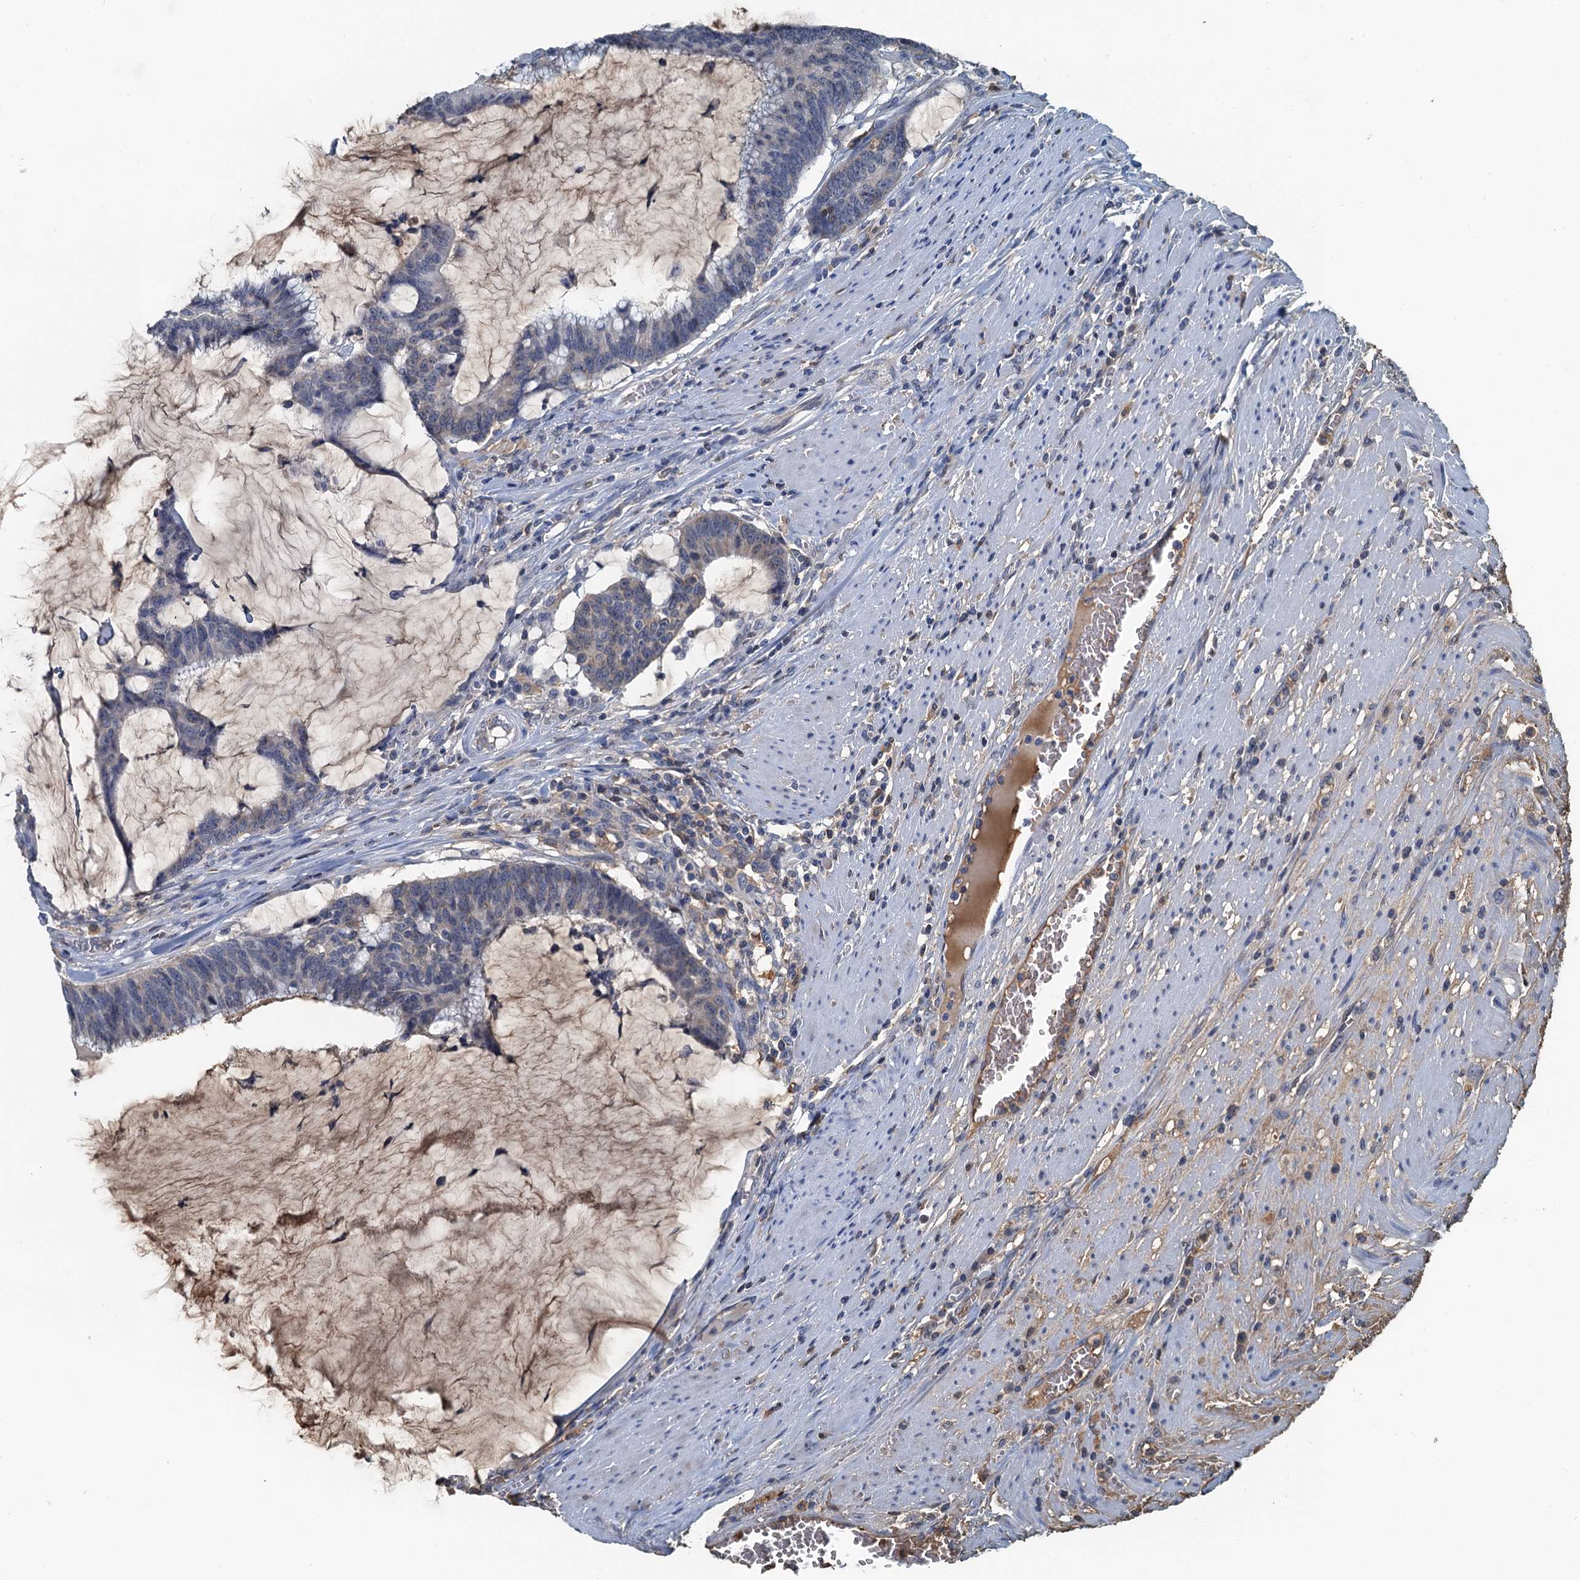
{"staining": {"intensity": "negative", "quantity": "none", "location": "none"}, "tissue": "colorectal cancer", "cell_type": "Tumor cells", "image_type": "cancer", "snomed": [{"axis": "morphology", "description": "Adenocarcinoma, NOS"}, {"axis": "topography", "description": "Rectum"}], "caption": "Human colorectal cancer (adenocarcinoma) stained for a protein using immunohistochemistry (IHC) shows no staining in tumor cells.", "gene": "LSM14B", "patient": {"sex": "female", "age": 77}}